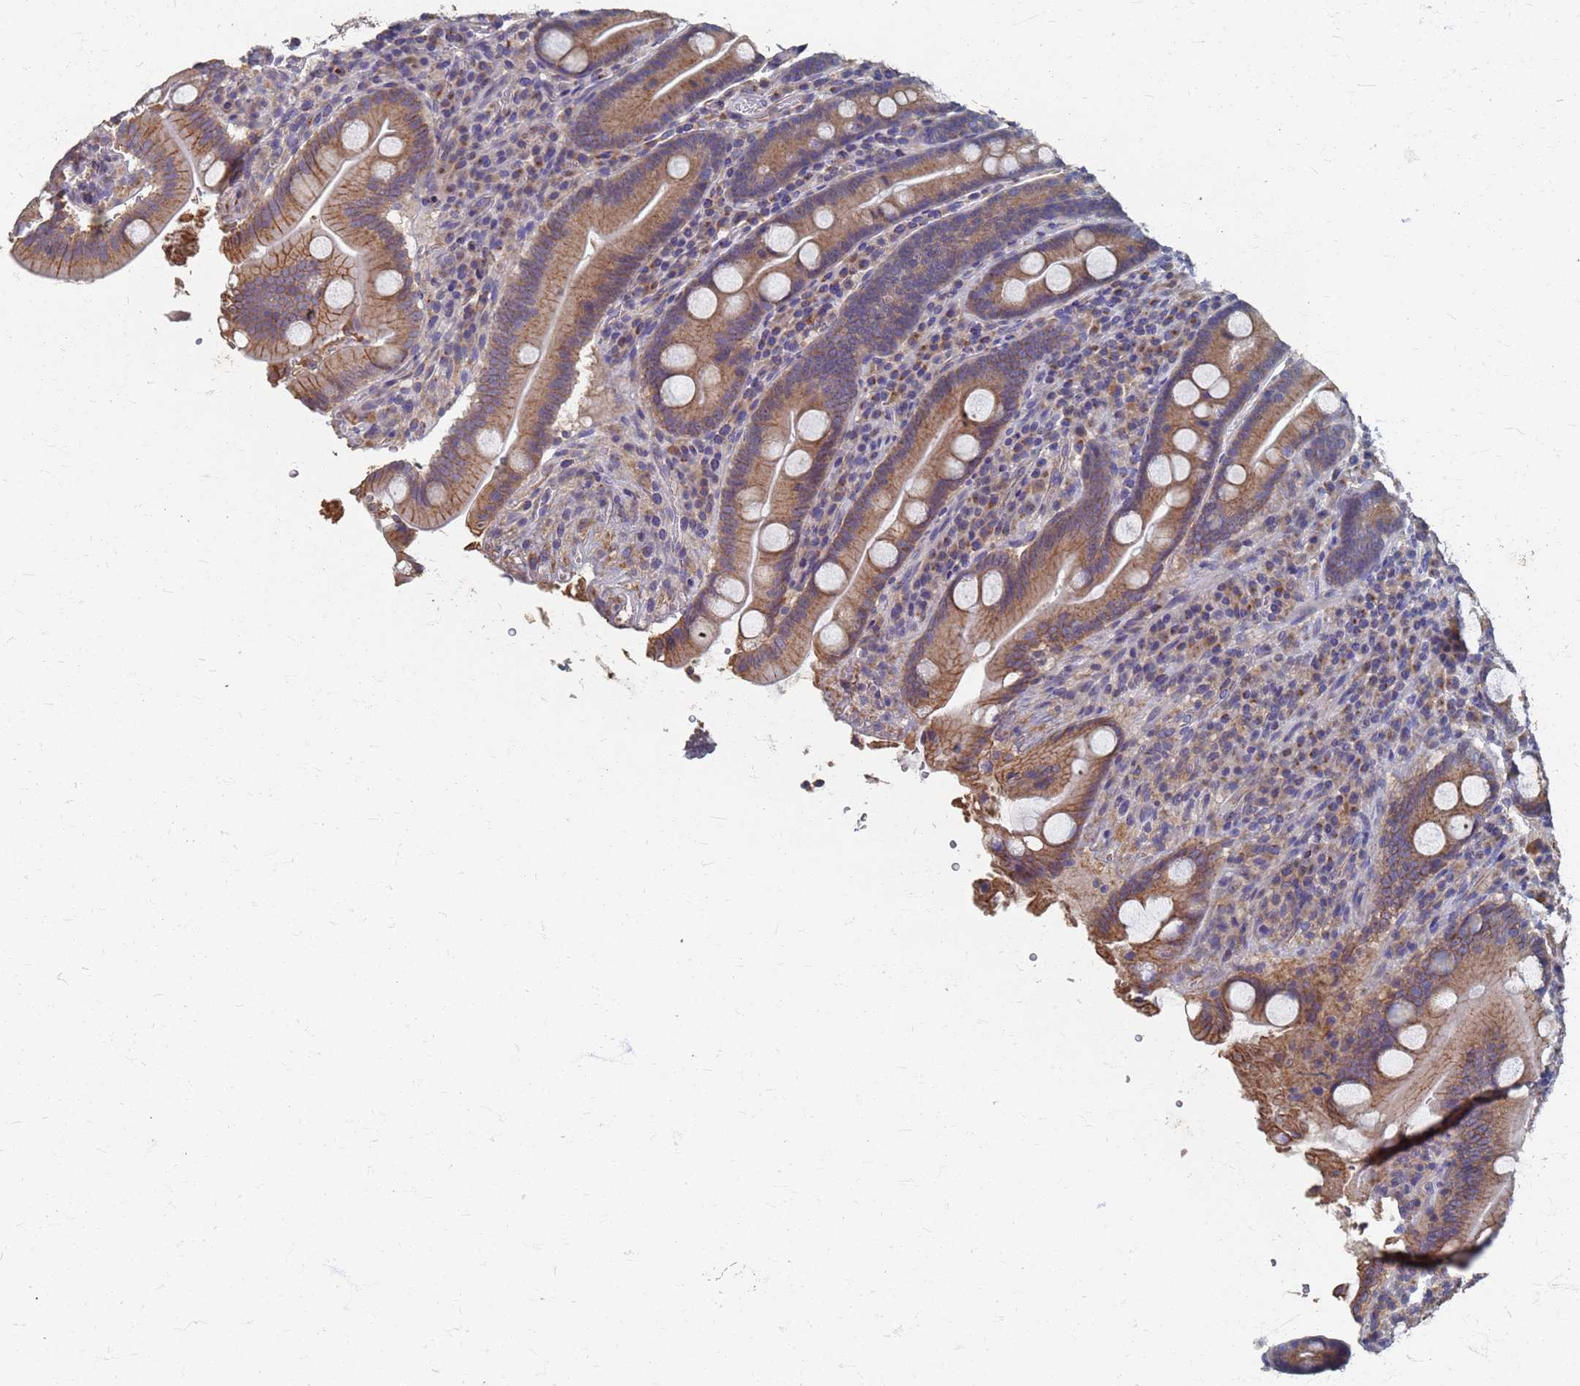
{"staining": {"intensity": "moderate", "quantity": ">75%", "location": "cytoplasmic/membranous"}, "tissue": "duodenum", "cell_type": "Glandular cells", "image_type": "normal", "snomed": [{"axis": "morphology", "description": "Normal tissue, NOS"}, {"axis": "topography", "description": "Duodenum"}], "caption": "Immunohistochemistry (IHC) histopathology image of benign duodenum stained for a protein (brown), which displays medium levels of moderate cytoplasmic/membranous staining in about >75% of glandular cells.", "gene": "KRCC1", "patient": {"sex": "male", "age": 35}}